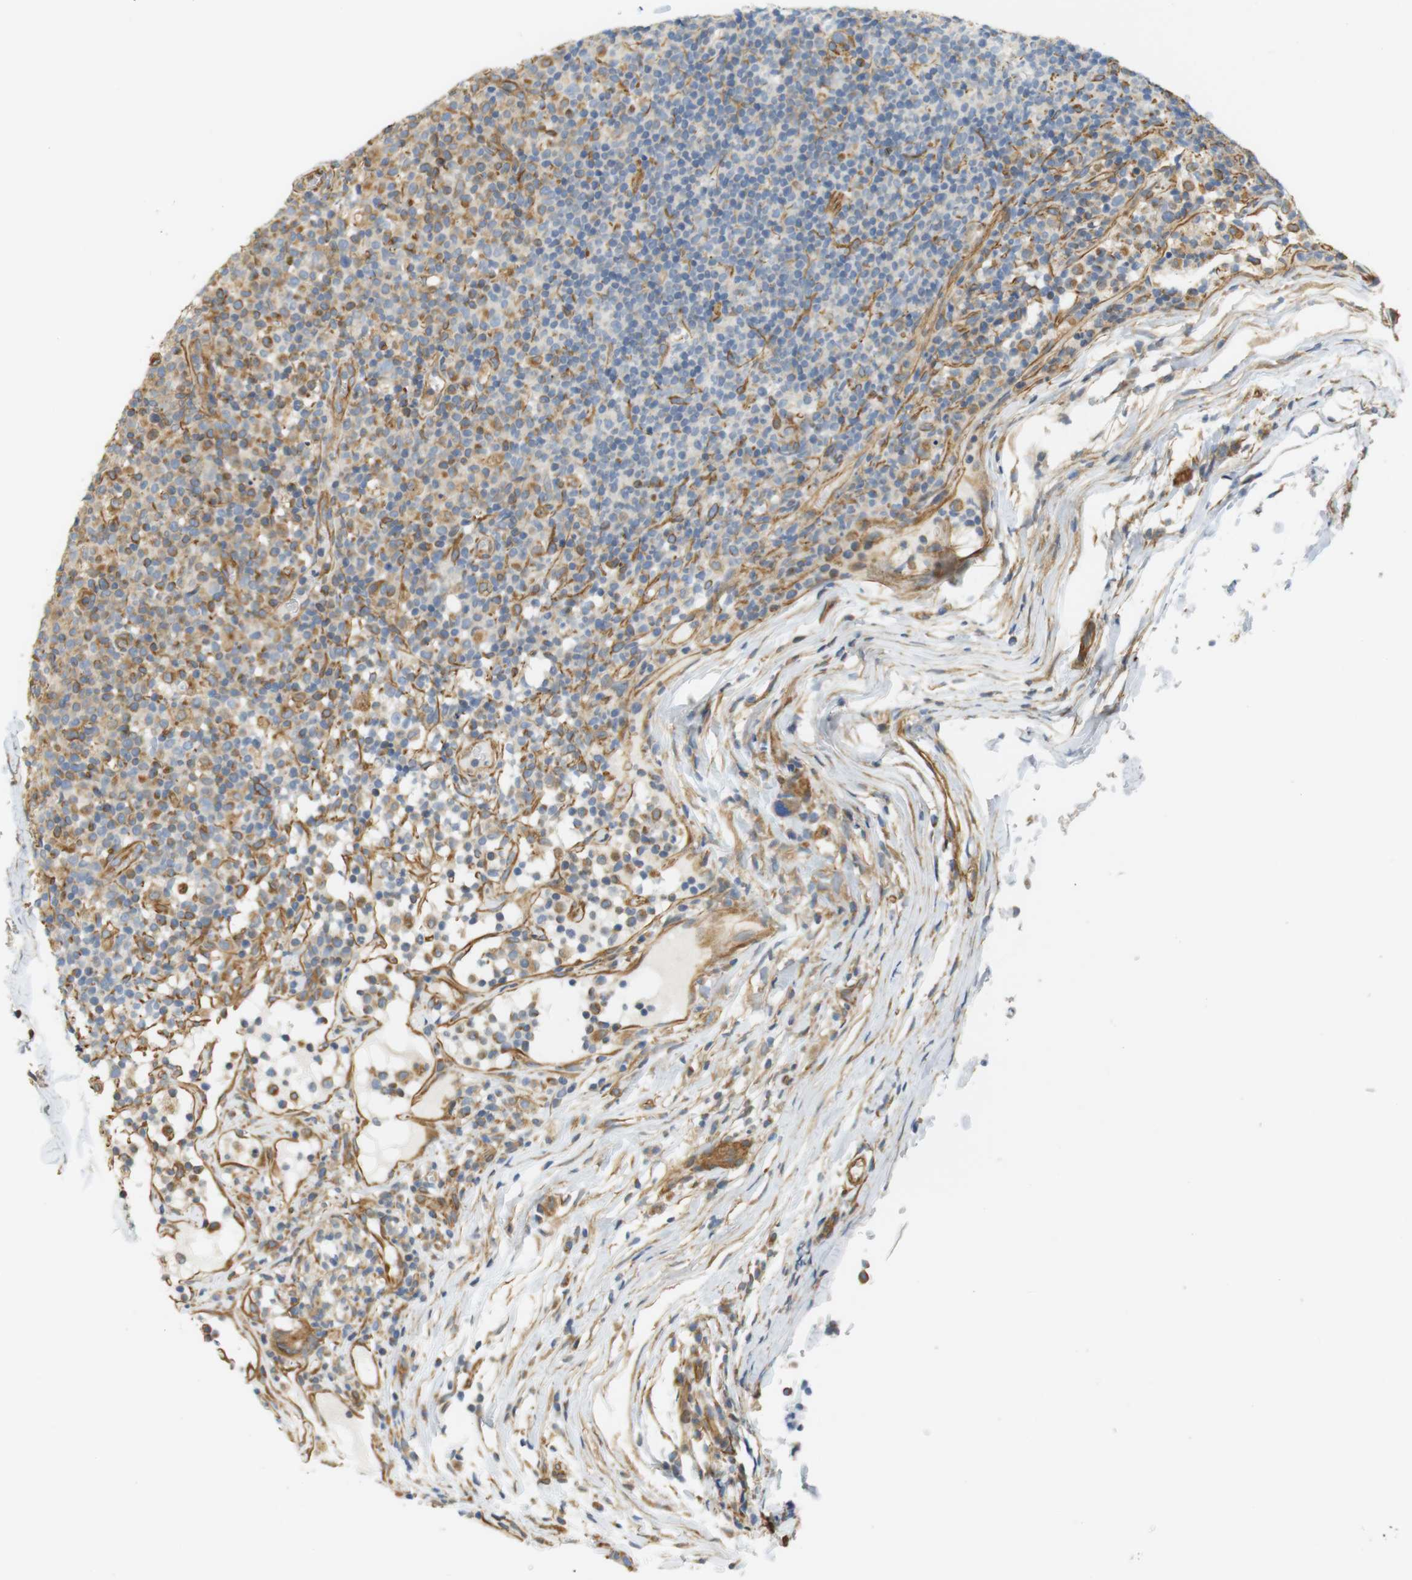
{"staining": {"intensity": "moderate", "quantity": "<25%", "location": "cytoplasmic/membranous"}, "tissue": "lymph node", "cell_type": "Germinal center cells", "image_type": "normal", "snomed": [{"axis": "morphology", "description": "Normal tissue, NOS"}, {"axis": "morphology", "description": "Inflammation, NOS"}, {"axis": "topography", "description": "Lymph node"}], "caption": "Immunohistochemistry (IHC) image of benign human lymph node stained for a protein (brown), which reveals low levels of moderate cytoplasmic/membranous positivity in about <25% of germinal center cells.", "gene": "CYTH3", "patient": {"sex": "male", "age": 55}}